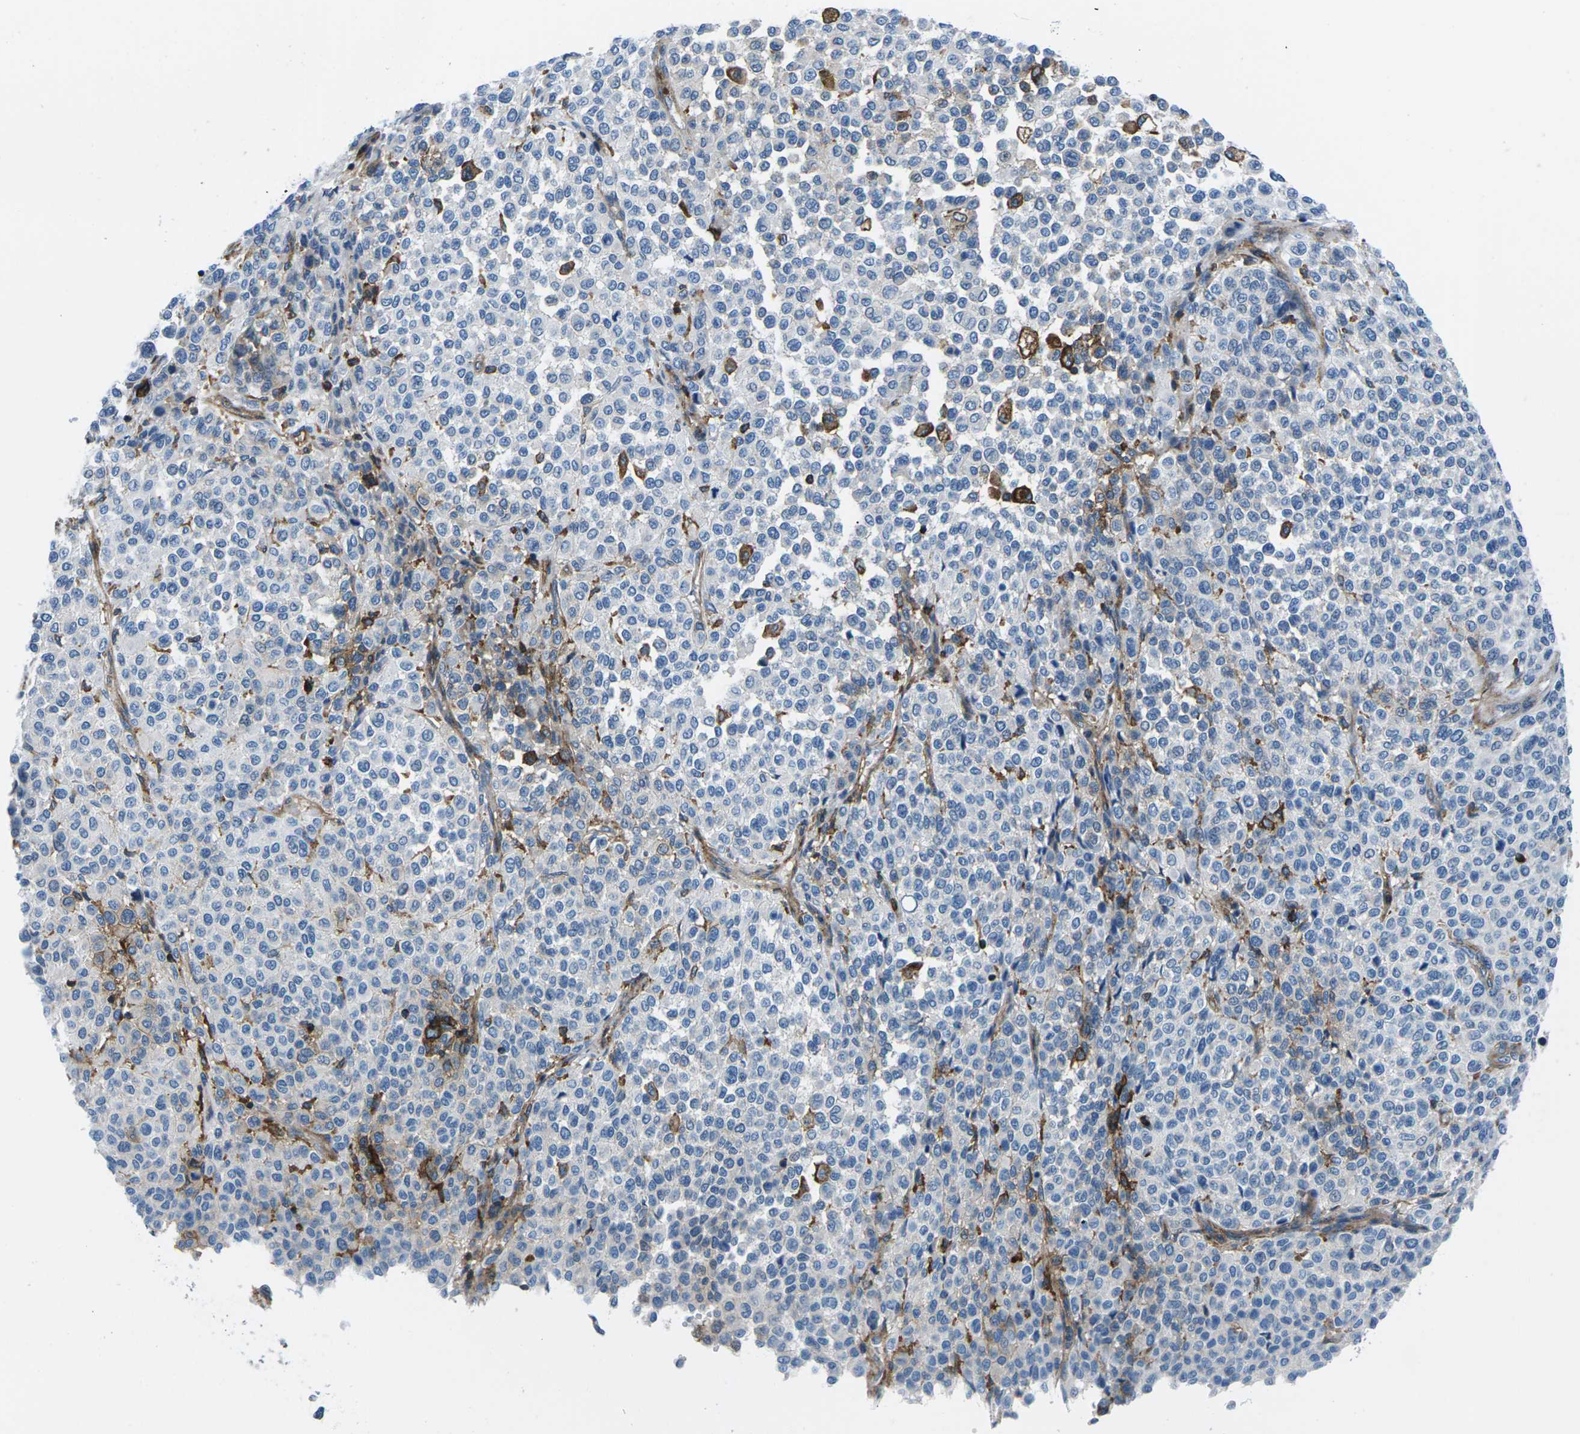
{"staining": {"intensity": "negative", "quantity": "none", "location": "none"}, "tissue": "melanoma", "cell_type": "Tumor cells", "image_type": "cancer", "snomed": [{"axis": "morphology", "description": "Malignant melanoma, Metastatic site"}, {"axis": "topography", "description": "Pancreas"}], "caption": "The photomicrograph exhibits no staining of tumor cells in malignant melanoma (metastatic site).", "gene": "SOCS4", "patient": {"sex": "female", "age": 30}}